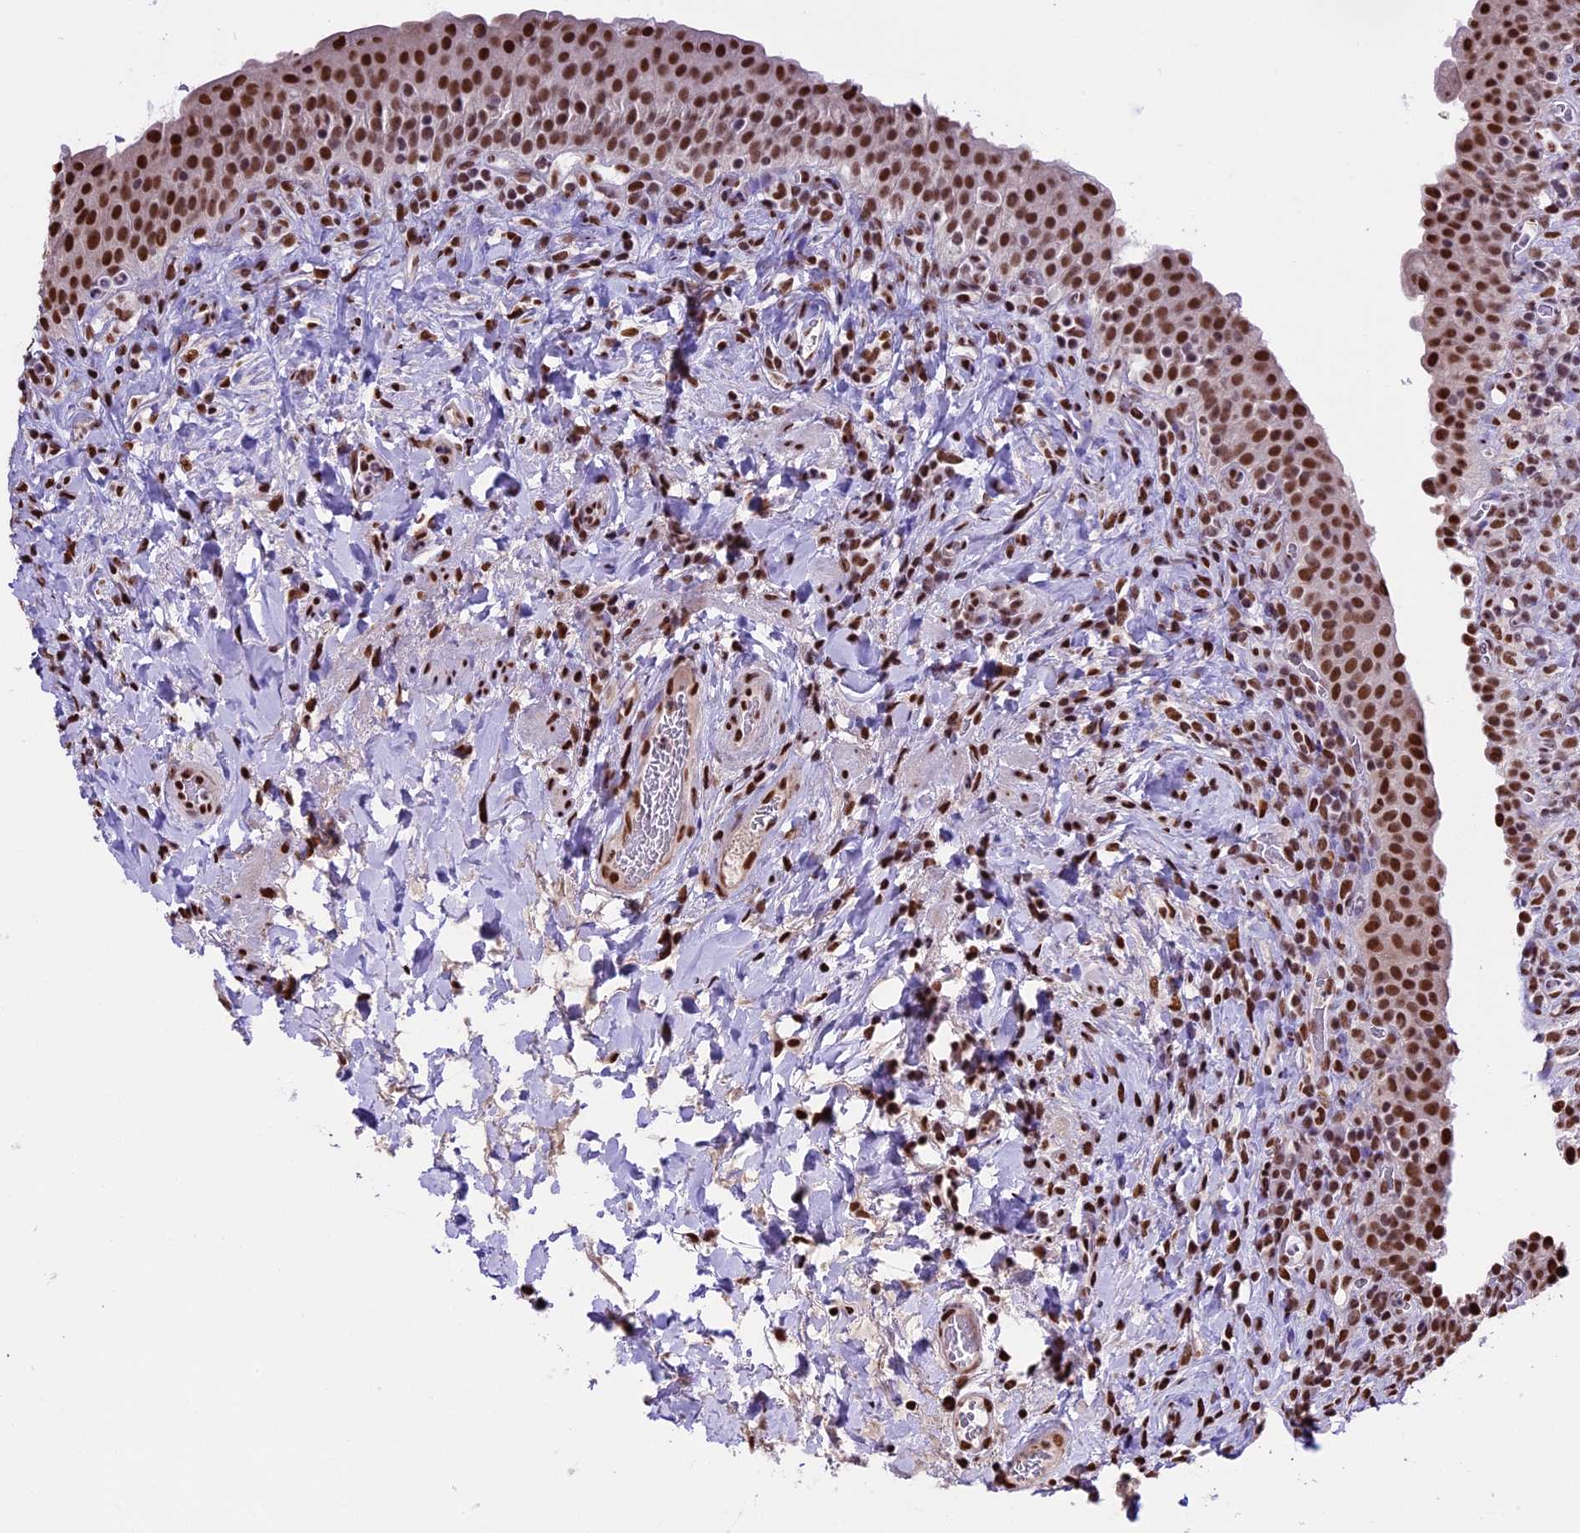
{"staining": {"intensity": "strong", "quantity": ">75%", "location": "nuclear"}, "tissue": "urinary bladder", "cell_type": "Urothelial cells", "image_type": "normal", "snomed": [{"axis": "morphology", "description": "Normal tissue, NOS"}, {"axis": "morphology", "description": "Inflammation, NOS"}, {"axis": "topography", "description": "Urinary bladder"}], "caption": "Immunohistochemistry (IHC) image of unremarkable urinary bladder stained for a protein (brown), which shows high levels of strong nuclear staining in about >75% of urothelial cells.", "gene": "POLR3E", "patient": {"sex": "male", "age": 64}}